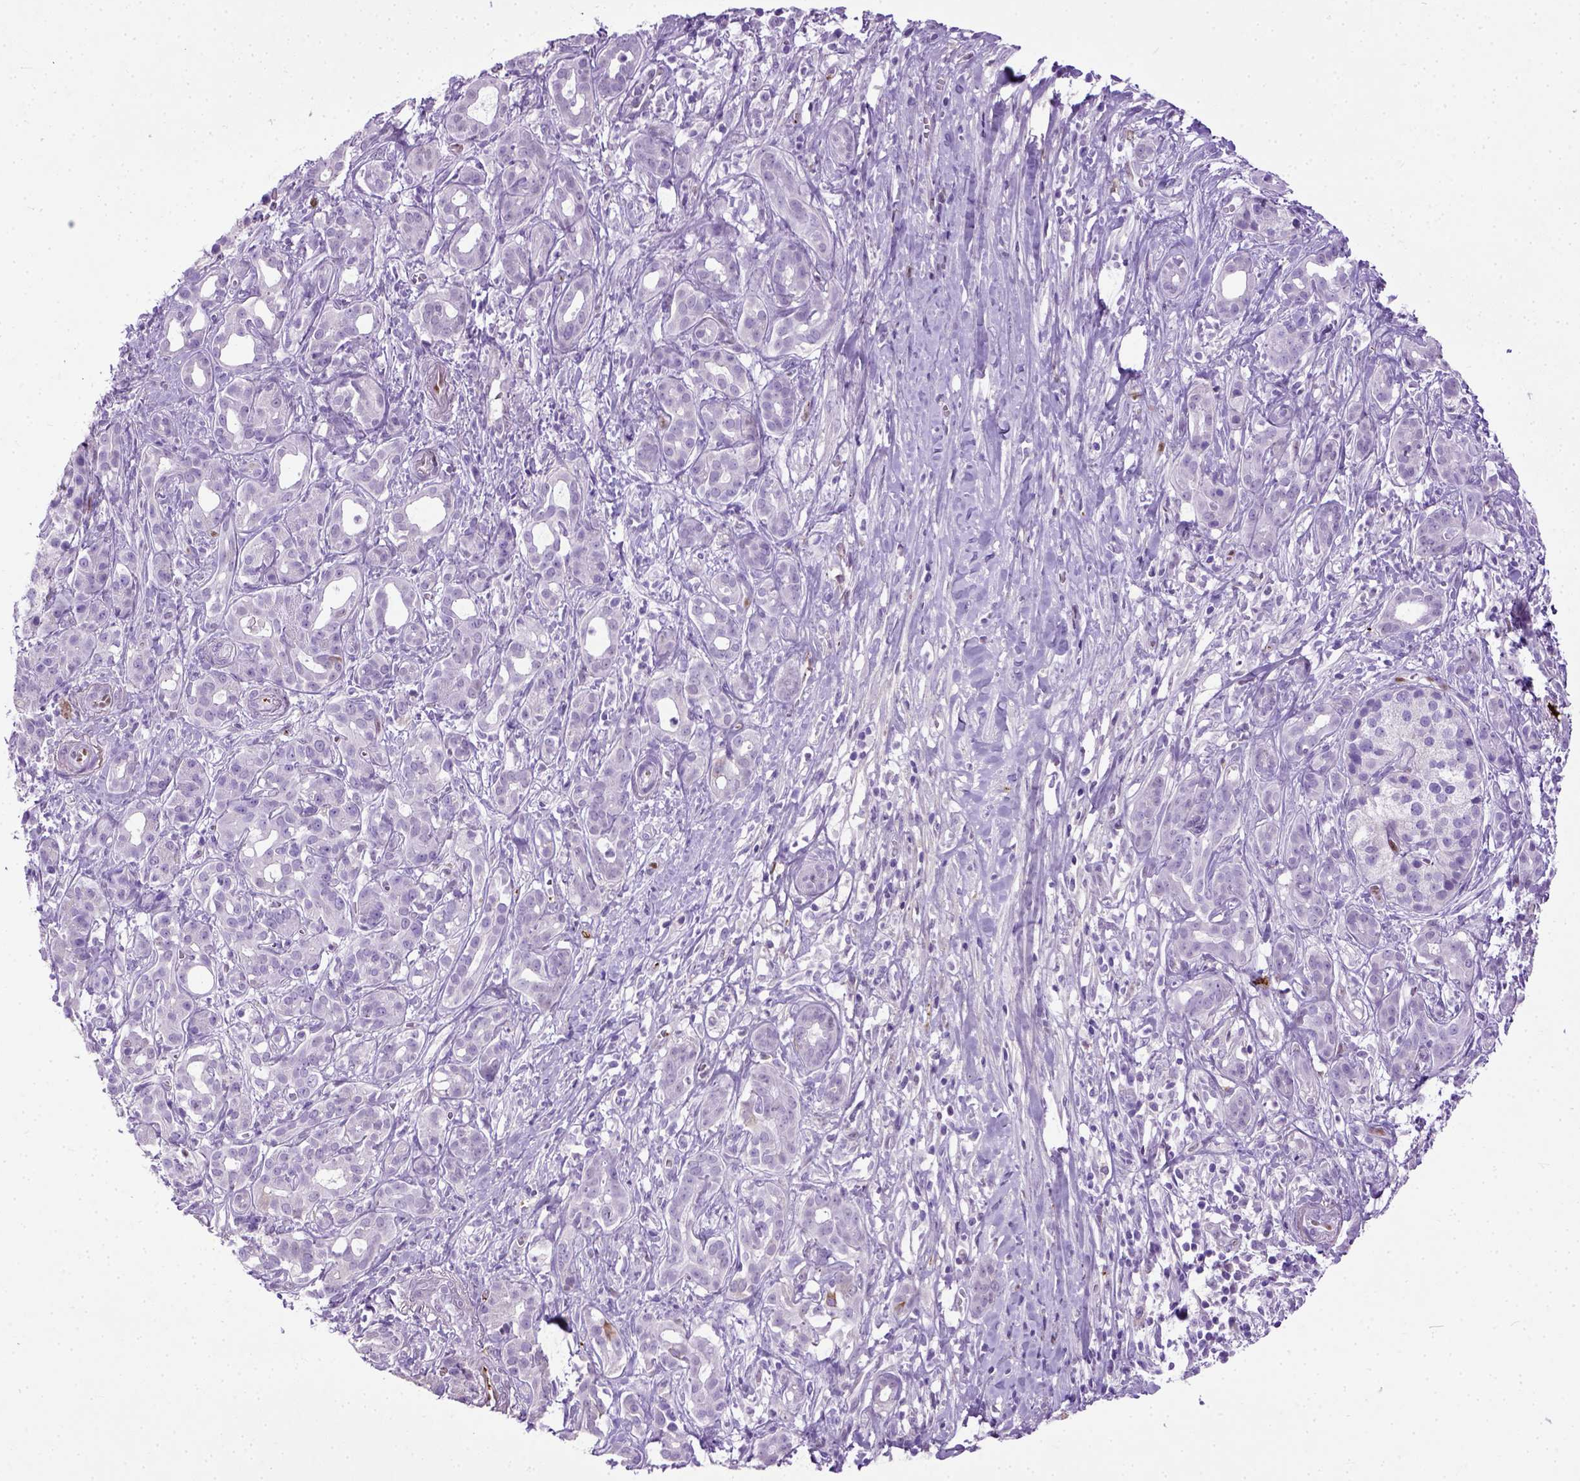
{"staining": {"intensity": "negative", "quantity": "none", "location": "none"}, "tissue": "pancreatic cancer", "cell_type": "Tumor cells", "image_type": "cancer", "snomed": [{"axis": "morphology", "description": "Adenocarcinoma, NOS"}, {"axis": "topography", "description": "Pancreas"}], "caption": "IHC micrograph of pancreatic adenocarcinoma stained for a protein (brown), which shows no expression in tumor cells.", "gene": "ADAMTS8", "patient": {"sex": "male", "age": 61}}